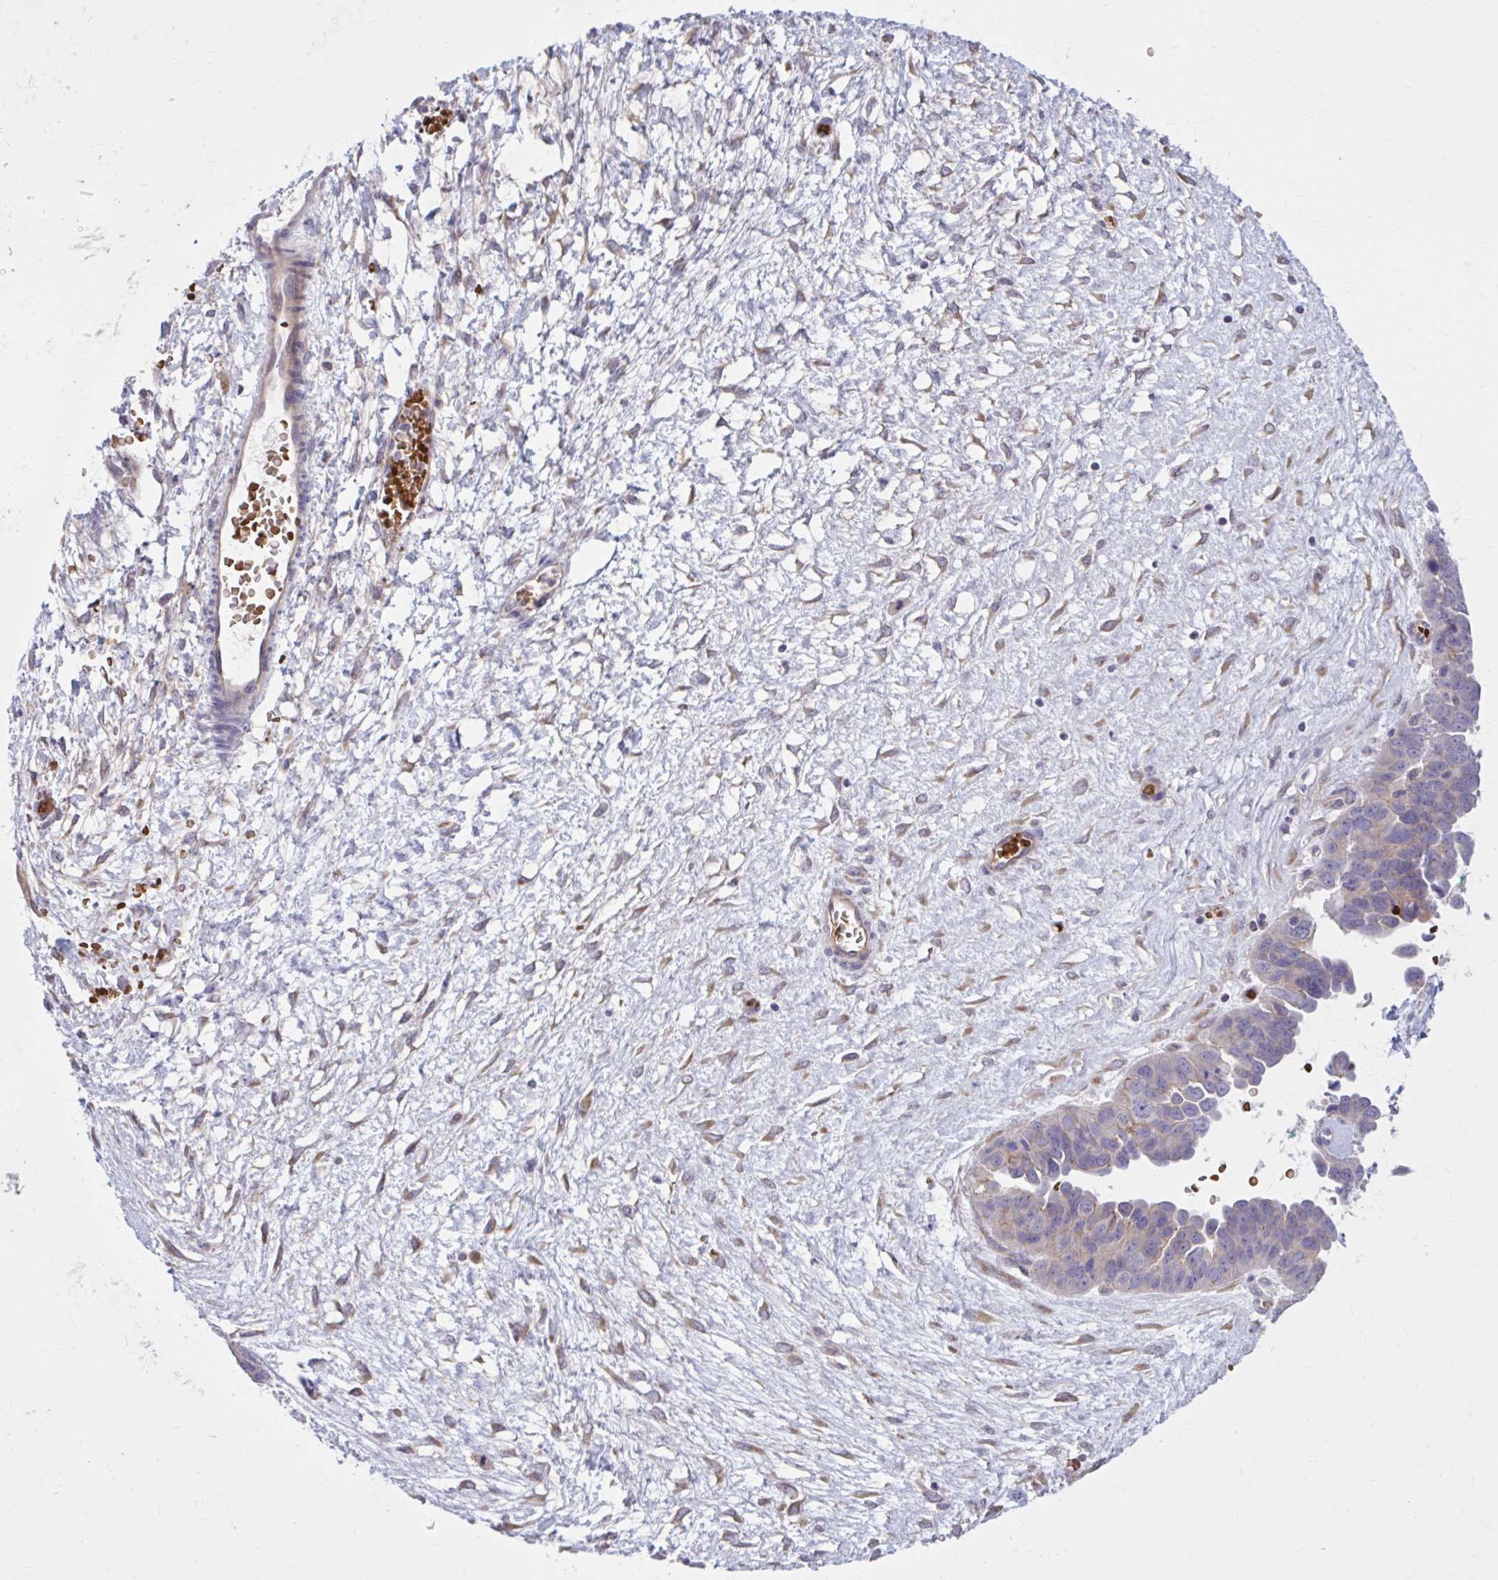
{"staining": {"intensity": "negative", "quantity": "none", "location": "none"}, "tissue": "ovarian cancer", "cell_type": "Tumor cells", "image_type": "cancer", "snomed": [{"axis": "morphology", "description": "Cystadenocarcinoma, serous, NOS"}, {"axis": "topography", "description": "Ovary"}], "caption": "High power microscopy image of an immunohistochemistry micrograph of ovarian cancer (serous cystadenocarcinoma), revealing no significant positivity in tumor cells. (Immunohistochemistry, brightfield microscopy, high magnification).", "gene": "SNF8", "patient": {"sex": "female", "age": 64}}